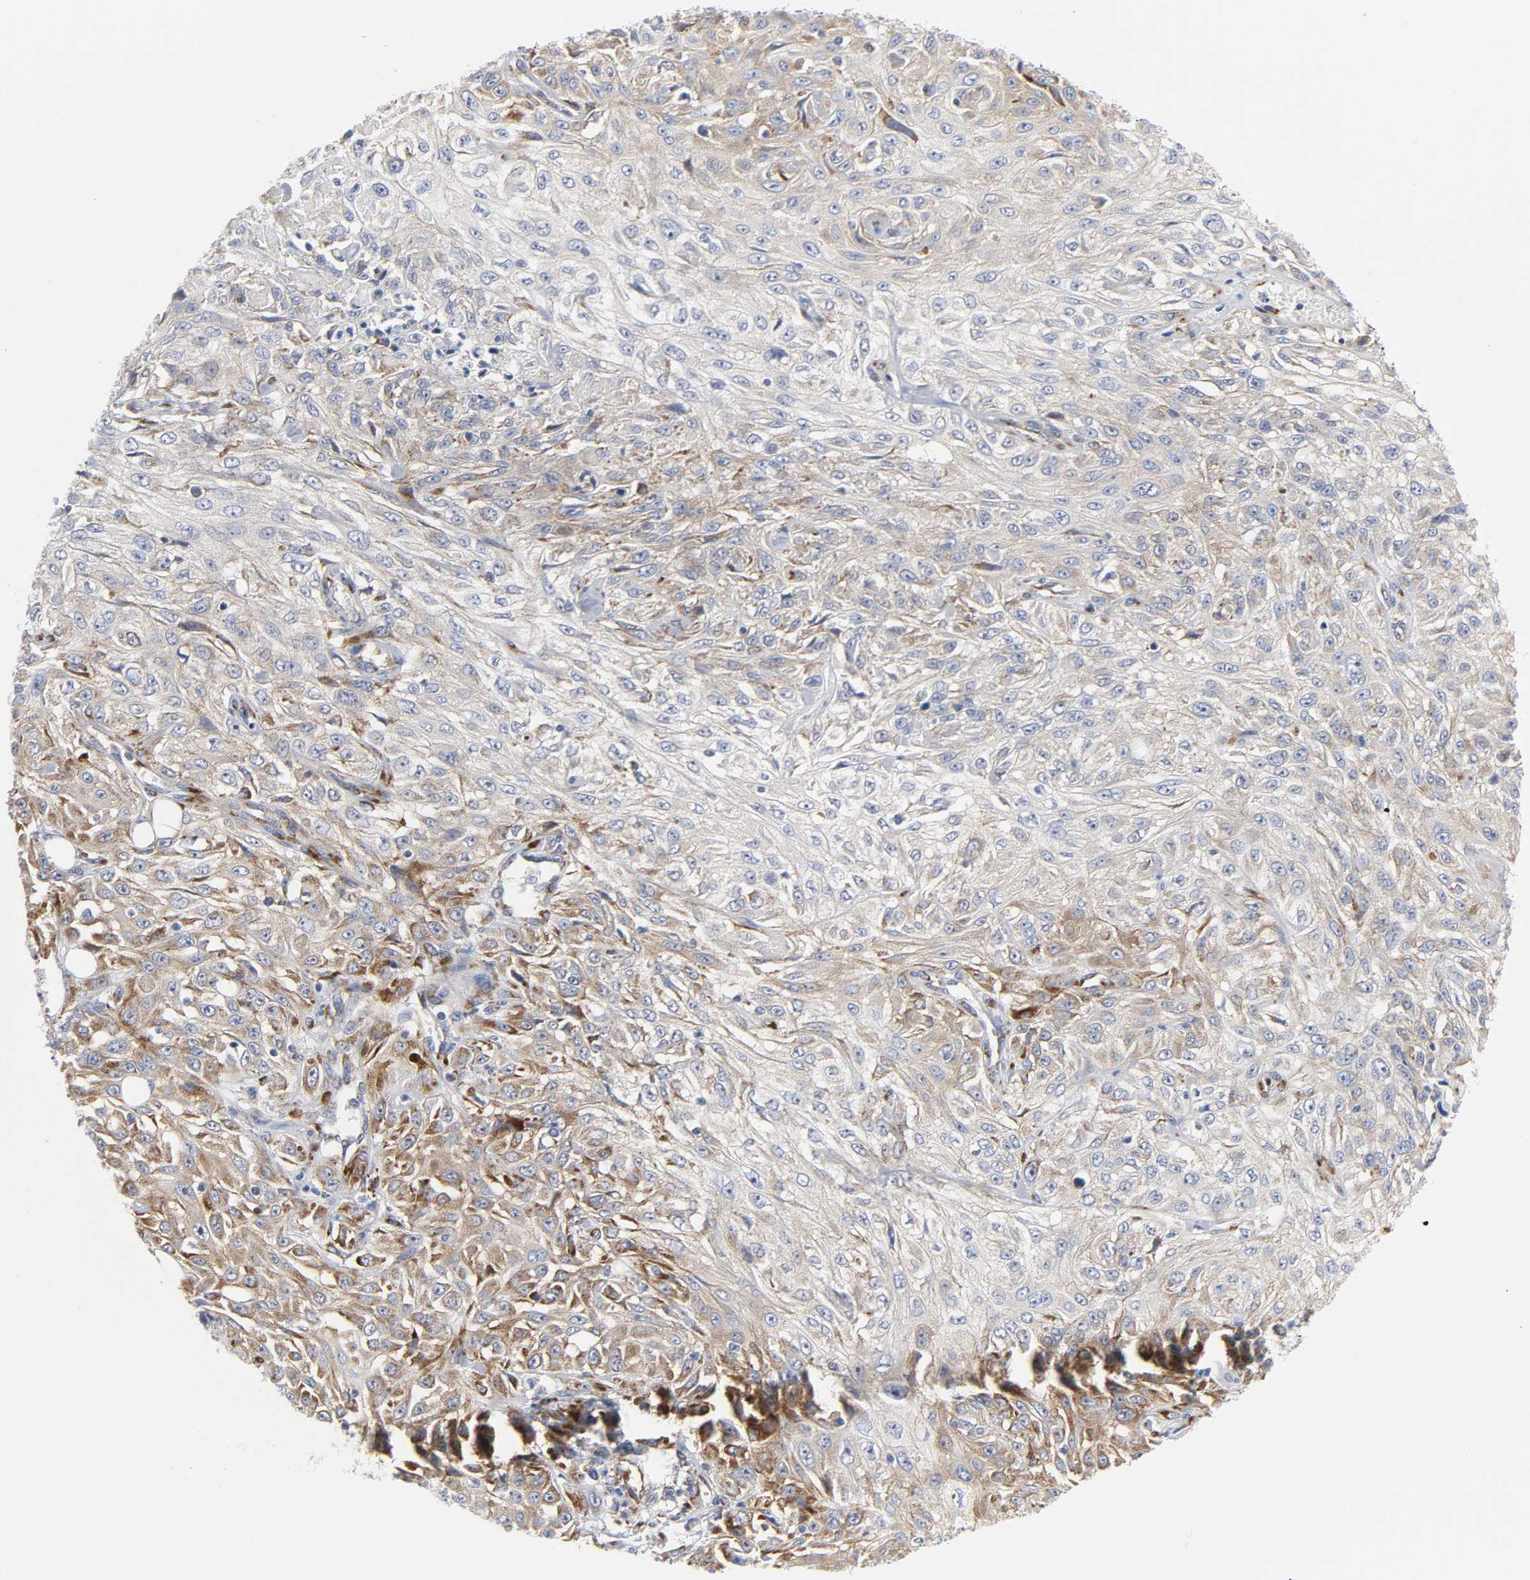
{"staining": {"intensity": "strong", "quantity": "25%-75%", "location": "cytoplasmic/membranous"}, "tissue": "skin cancer", "cell_type": "Tumor cells", "image_type": "cancer", "snomed": [{"axis": "morphology", "description": "Squamous cell carcinoma, NOS"}, {"axis": "topography", "description": "Skin"}], "caption": "About 25%-75% of tumor cells in human skin cancer (squamous cell carcinoma) reveal strong cytoplasmic/membranous protein positivity as visualized by brown immunohistochemical staining.", "gene": "REL", "patient": {"sex": "male", "age": 75}}